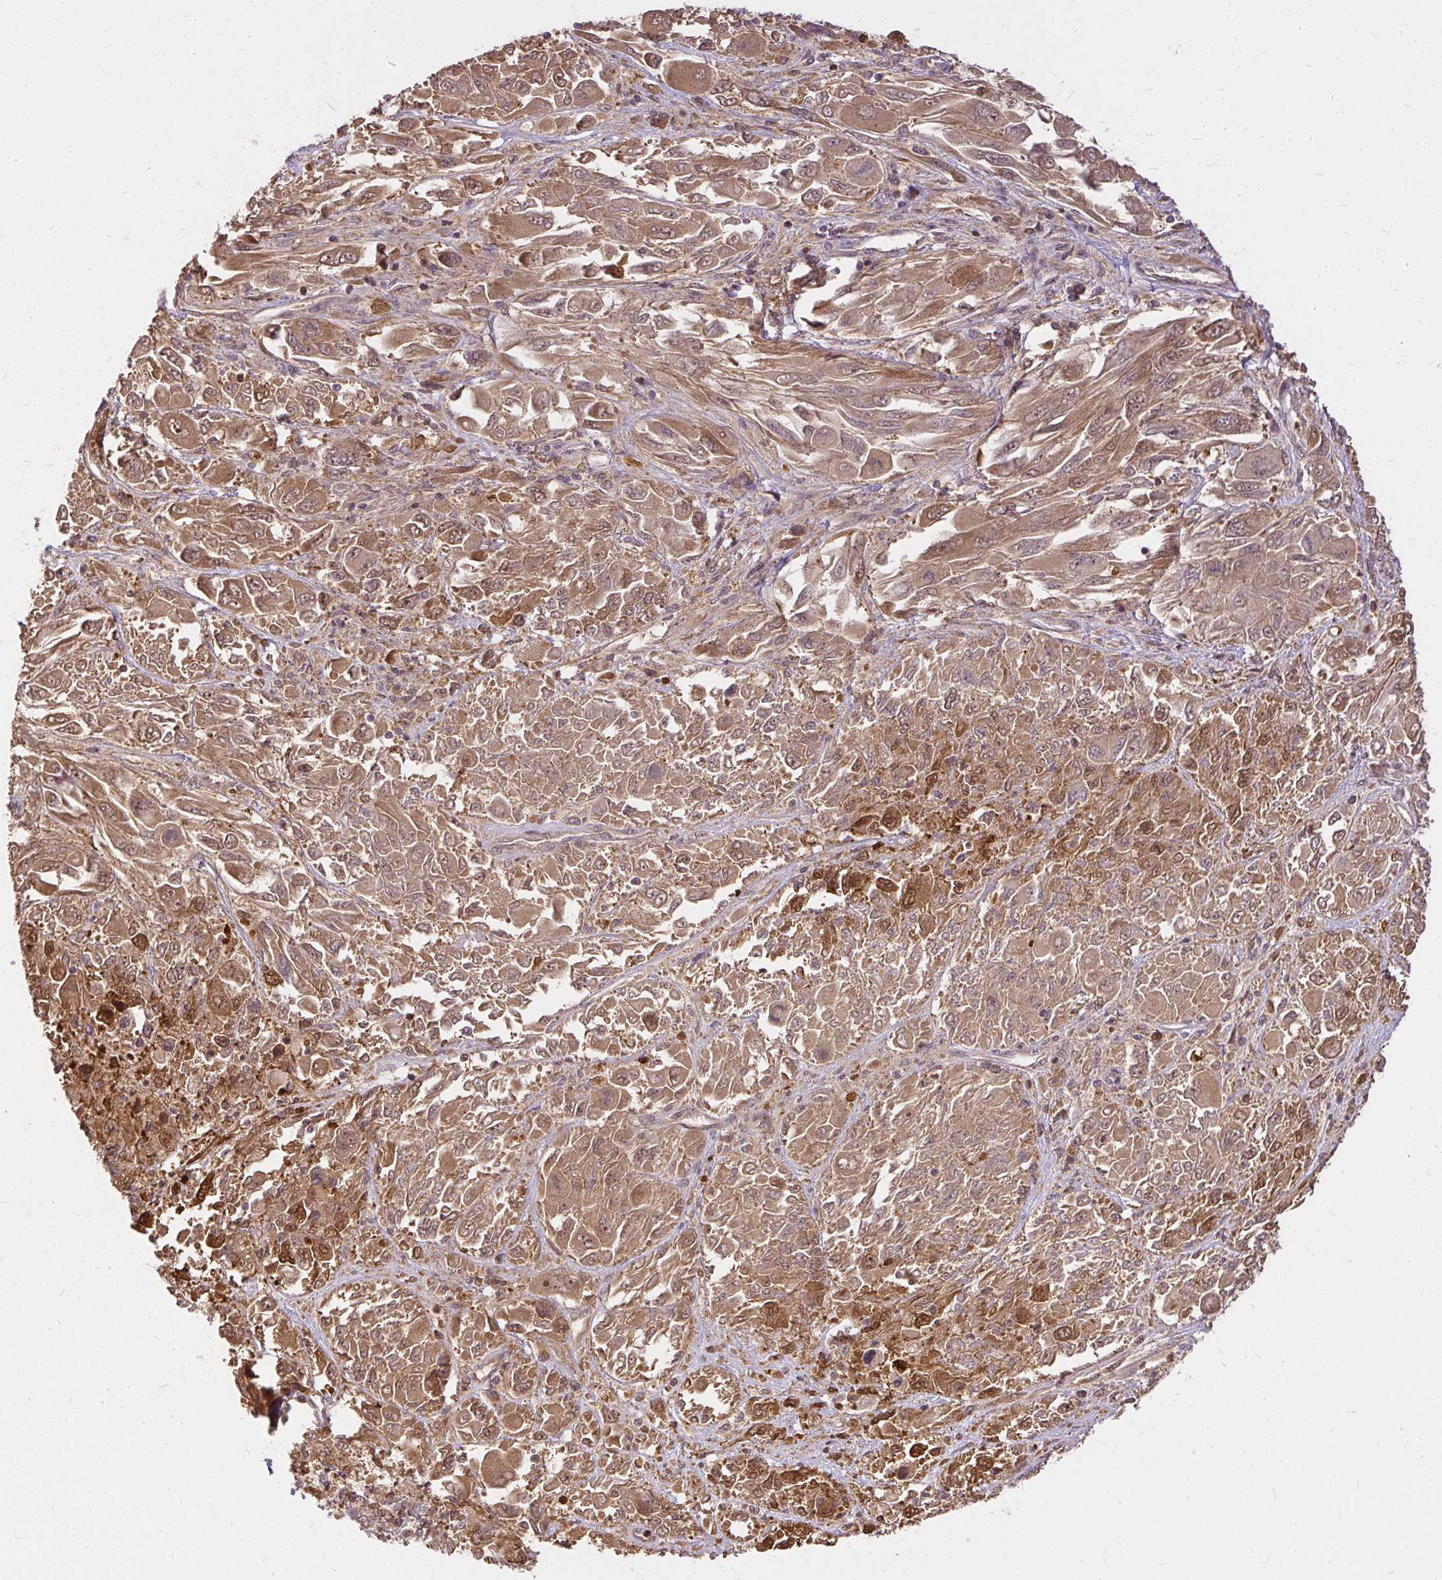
{"staining": {"intensity": "moderate", "quantity": ">75%", "location": "cytoplasmic/membranous"}, "tissue": "melanoma", "cell_type": "Tumor cells", "image_type": "cancer", "snomed": [{"axis": "morphology", "description": "Malignant melanoma, NOS"}, {"axis": "topography", "description": "Skin"}], "caption": "Melanoma was stained to show a protein in brown. There is medium levels of moderate cytoplasmic/membranous expression in about >75% of tumor cells.", "gene": "AP5S1", "patient": {"sex": "female", "age": 91}}